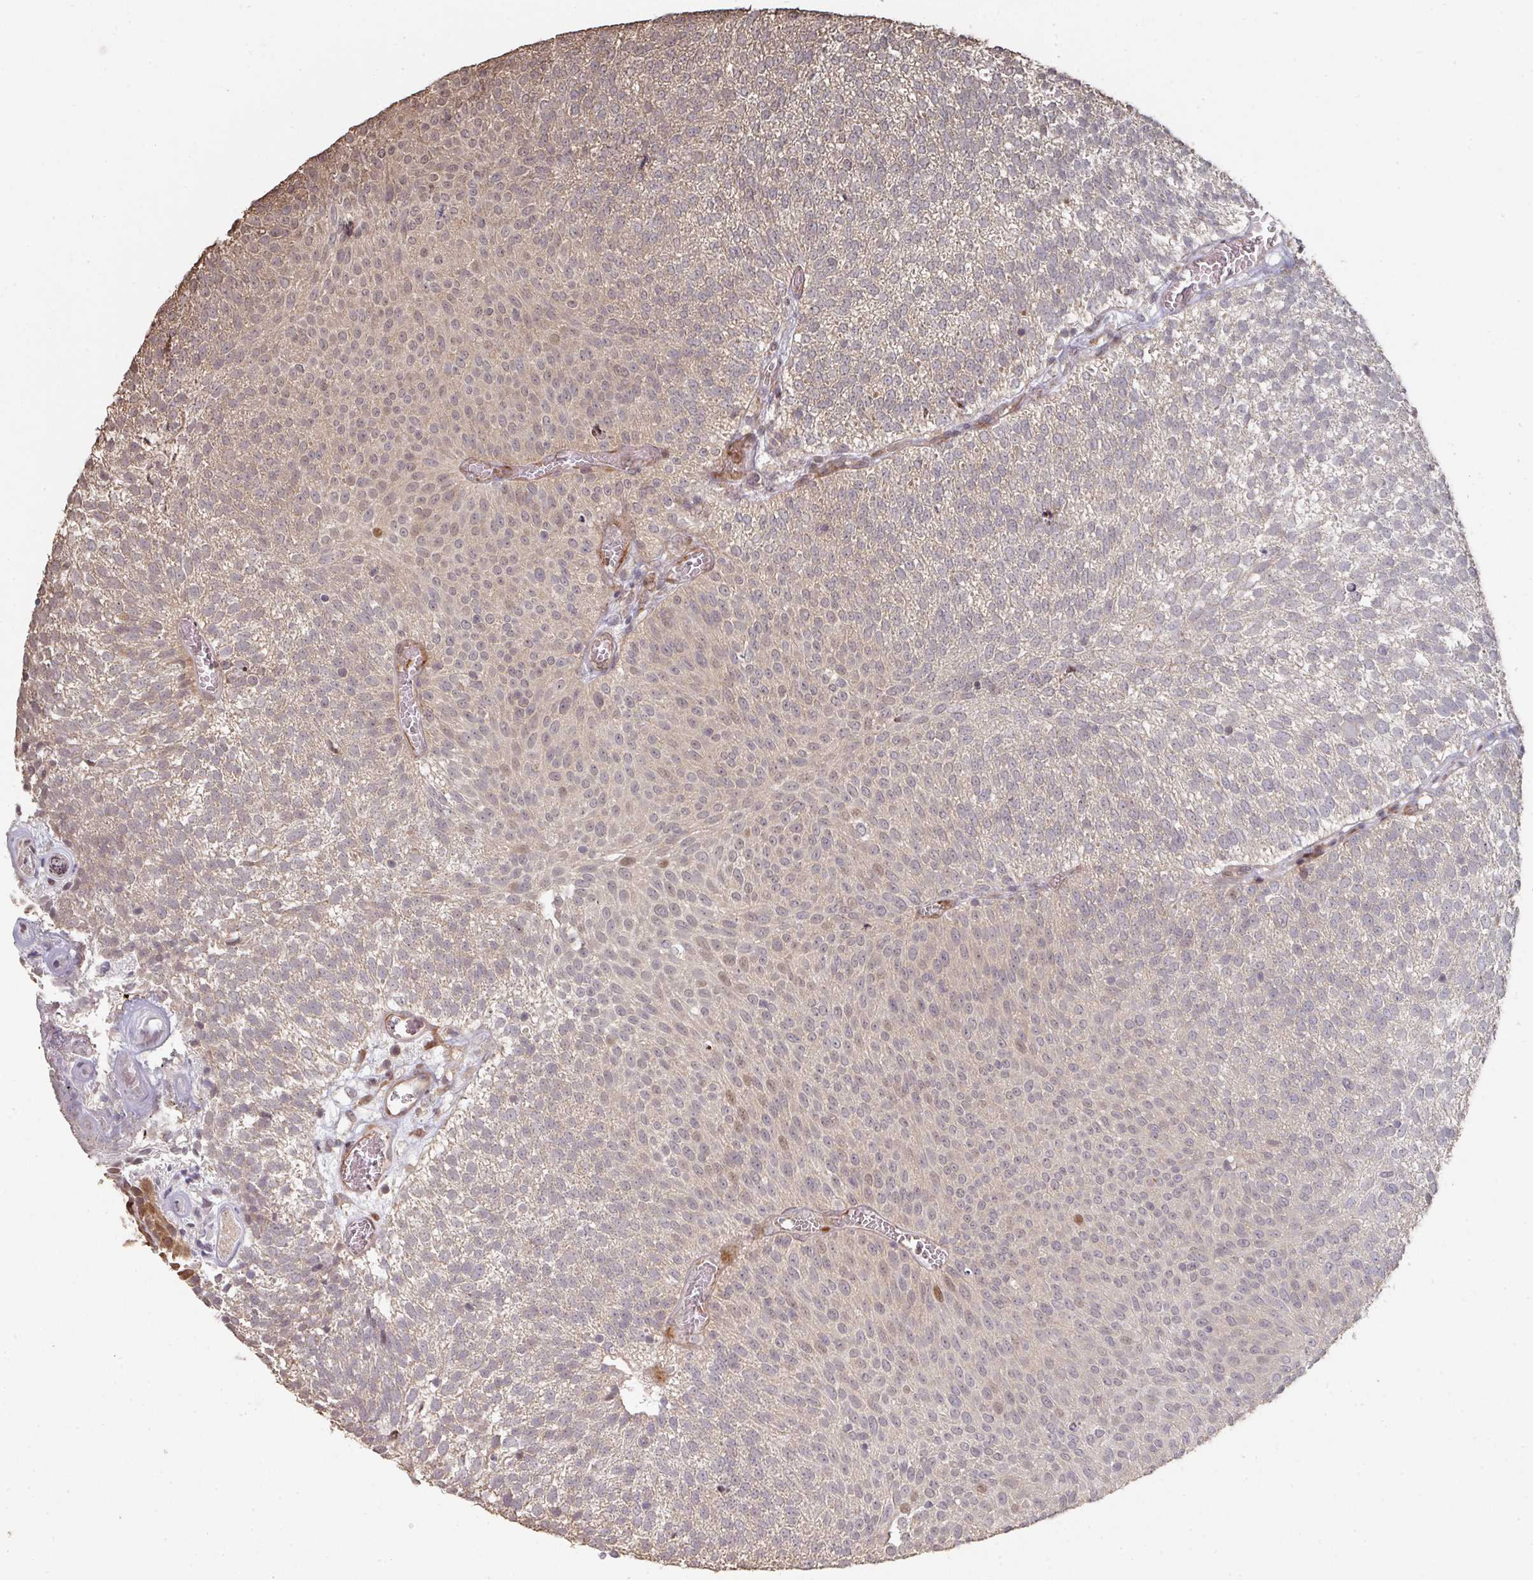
{"staining": {"intensity": "weak", "quantity": ">75%", "location": "cytoplasmic/membranous,nuclear"}, "tissue": "urothelial cancer", "cell_type": "Tumor cells", "image_type": "cancer", "snomed": [{"axis": "morphology", "description": "Urothelial carcinoma, Low grade"}, {"axis": "topography", "description": "Urinary bladder"}], "caption": "Urothelial cancer was stained to show a protein in brown. There is low levels of weak cytoplasmic/membranous and nuclear staining in approximately >75% of tumor cells.", "gene": "CA7", "patient": {"sex": "female", "age": 79}}